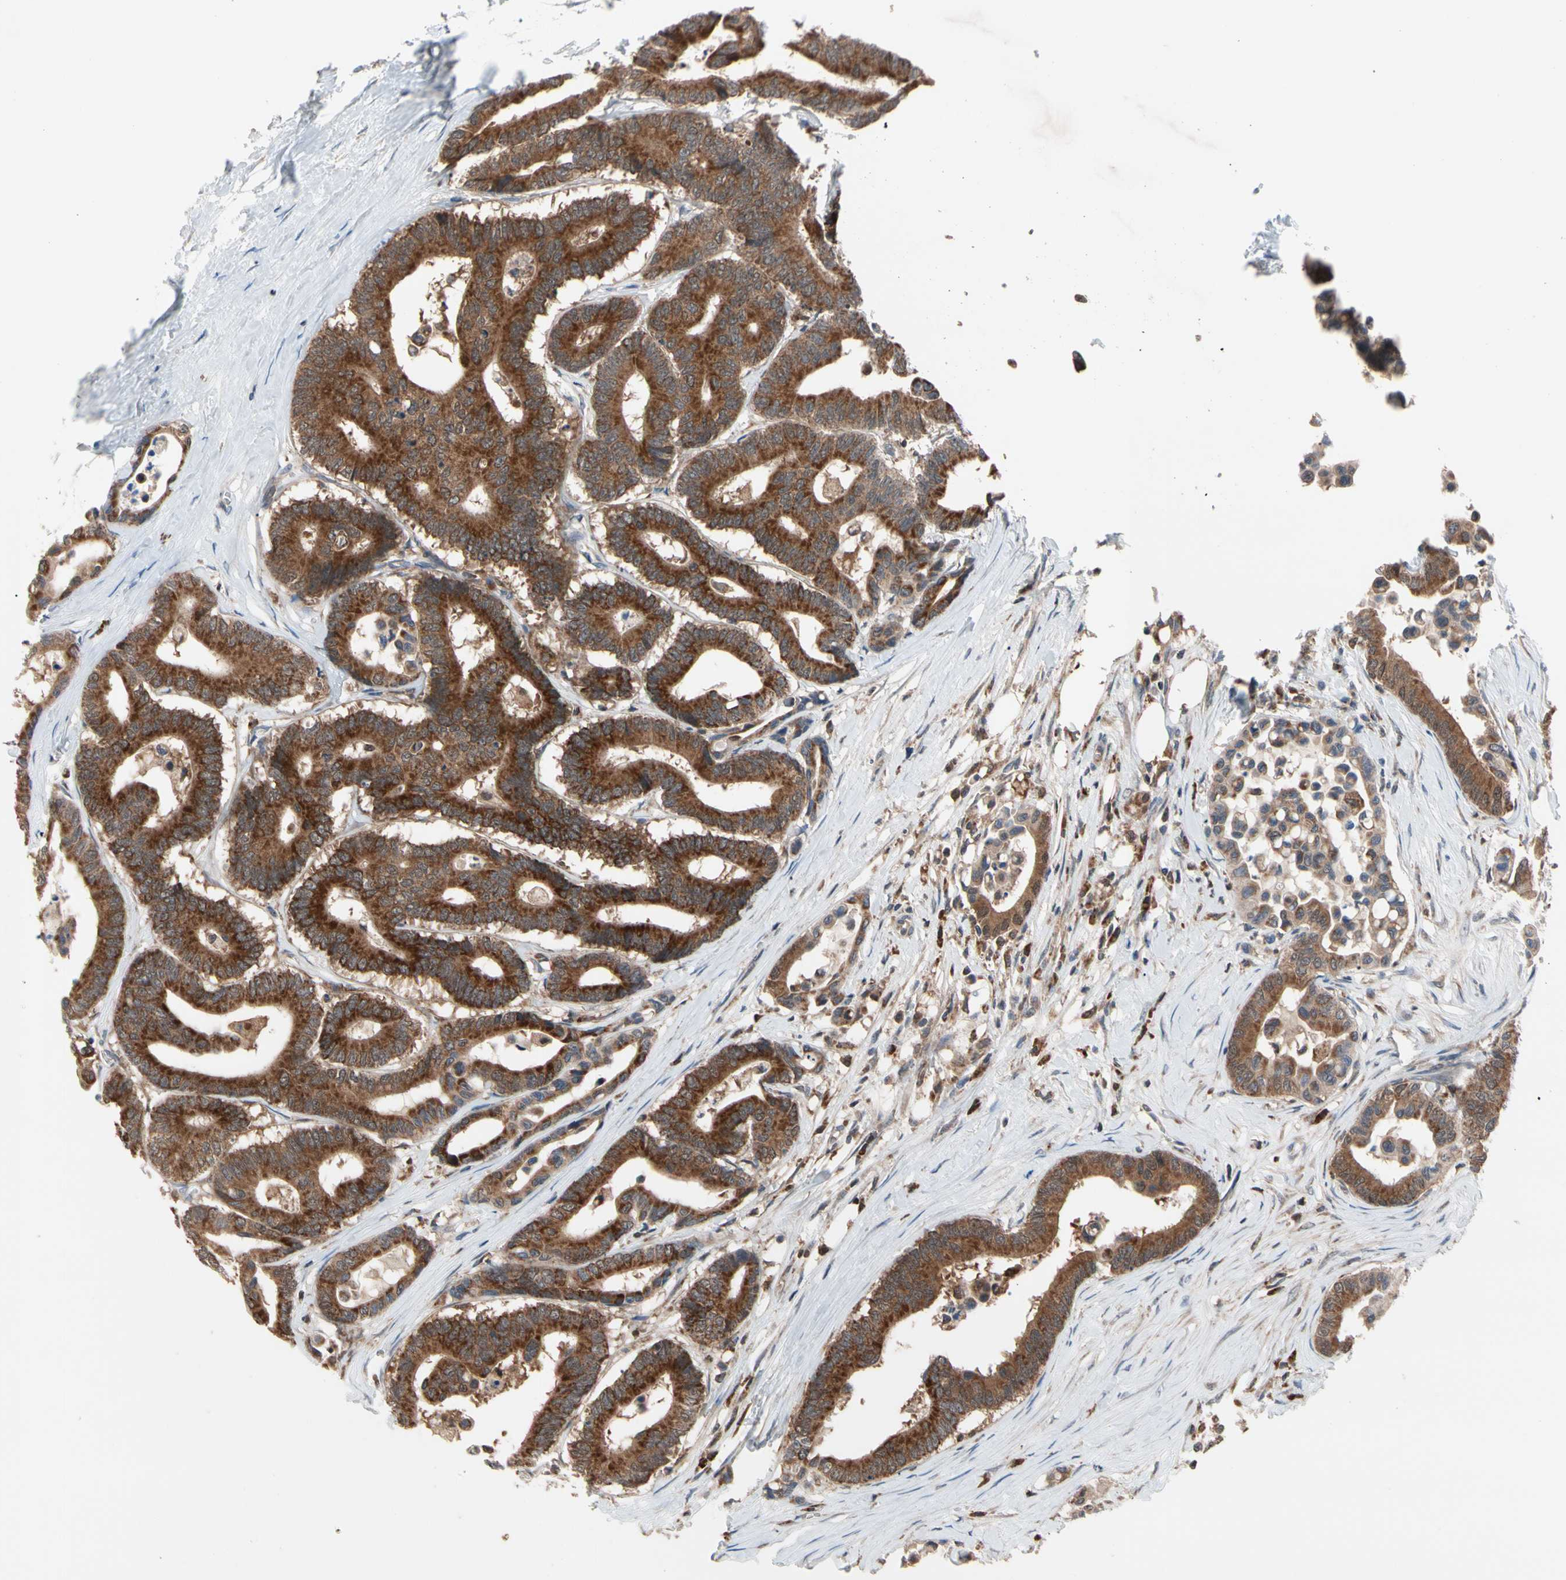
{"staining": {"intensity": "strong", "quantity": ">75%", "location": "cytoplasmic/membranous"}, "tissue": "colorectal cancer", "cell_type": "Tumor cells", "image_type": "cancer", "snomed": [{"axis": "morphology", "description": "Normal tissue, NOS"}, {"axis": "morphology", "description": "Adenocarcinoma, NOS"}, {"axis": "topography", "description": "Colon"}], "caption": "A high-resolution histopathology image shows IHC staining of colorectal cancer (adenocarcinoma), which reveals strong cytoplasmic/membranous positivity in approximately >75% of tumor cells.", "gene": "MTHFS", "patient": {"sex": "male", "age": 82}}